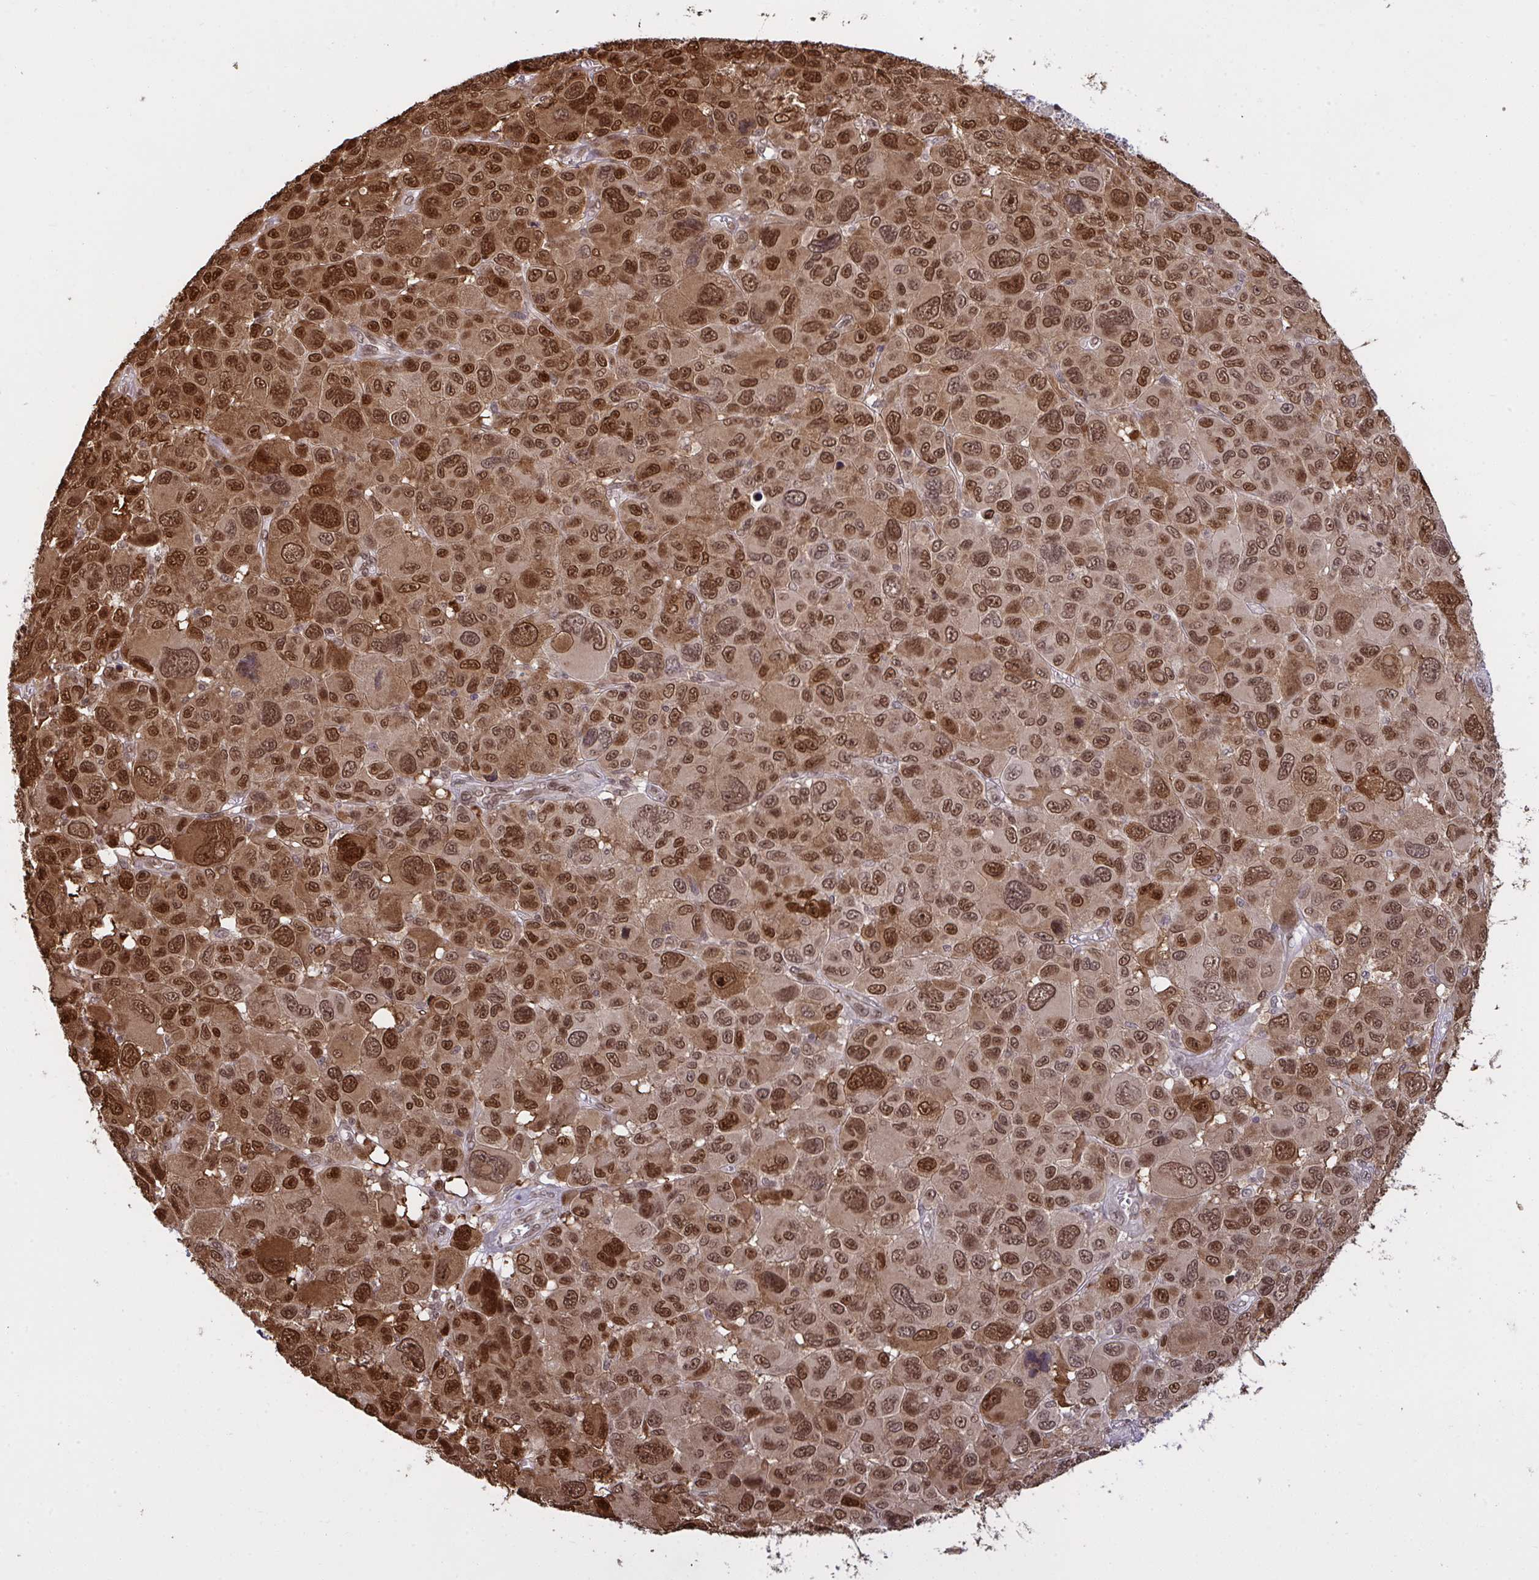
{"staining": {"intensity": "strong", "quantity": ">75%", "location": "nuclear"}, "tissue": "melanoma", "cell_type": "Tumor cells", "image_type": "cancer", "snomed": [{"axis": "morphology", "description": "Malignant melanoma, NOS"}, {"axis": "topography", "description": "Skin"}], "caption": "Immunohistochemical staining of malignant melanoma exhibits high levels of strong nuclear expression in approximately >75% of tumor cells. The protein of interest is stained brown, and the nuclei are stained in blue (DAB IHC with brightfield microscopy, high magnification).", "gene": "UXT", "patient": {"sex": "female", "age": 66}}